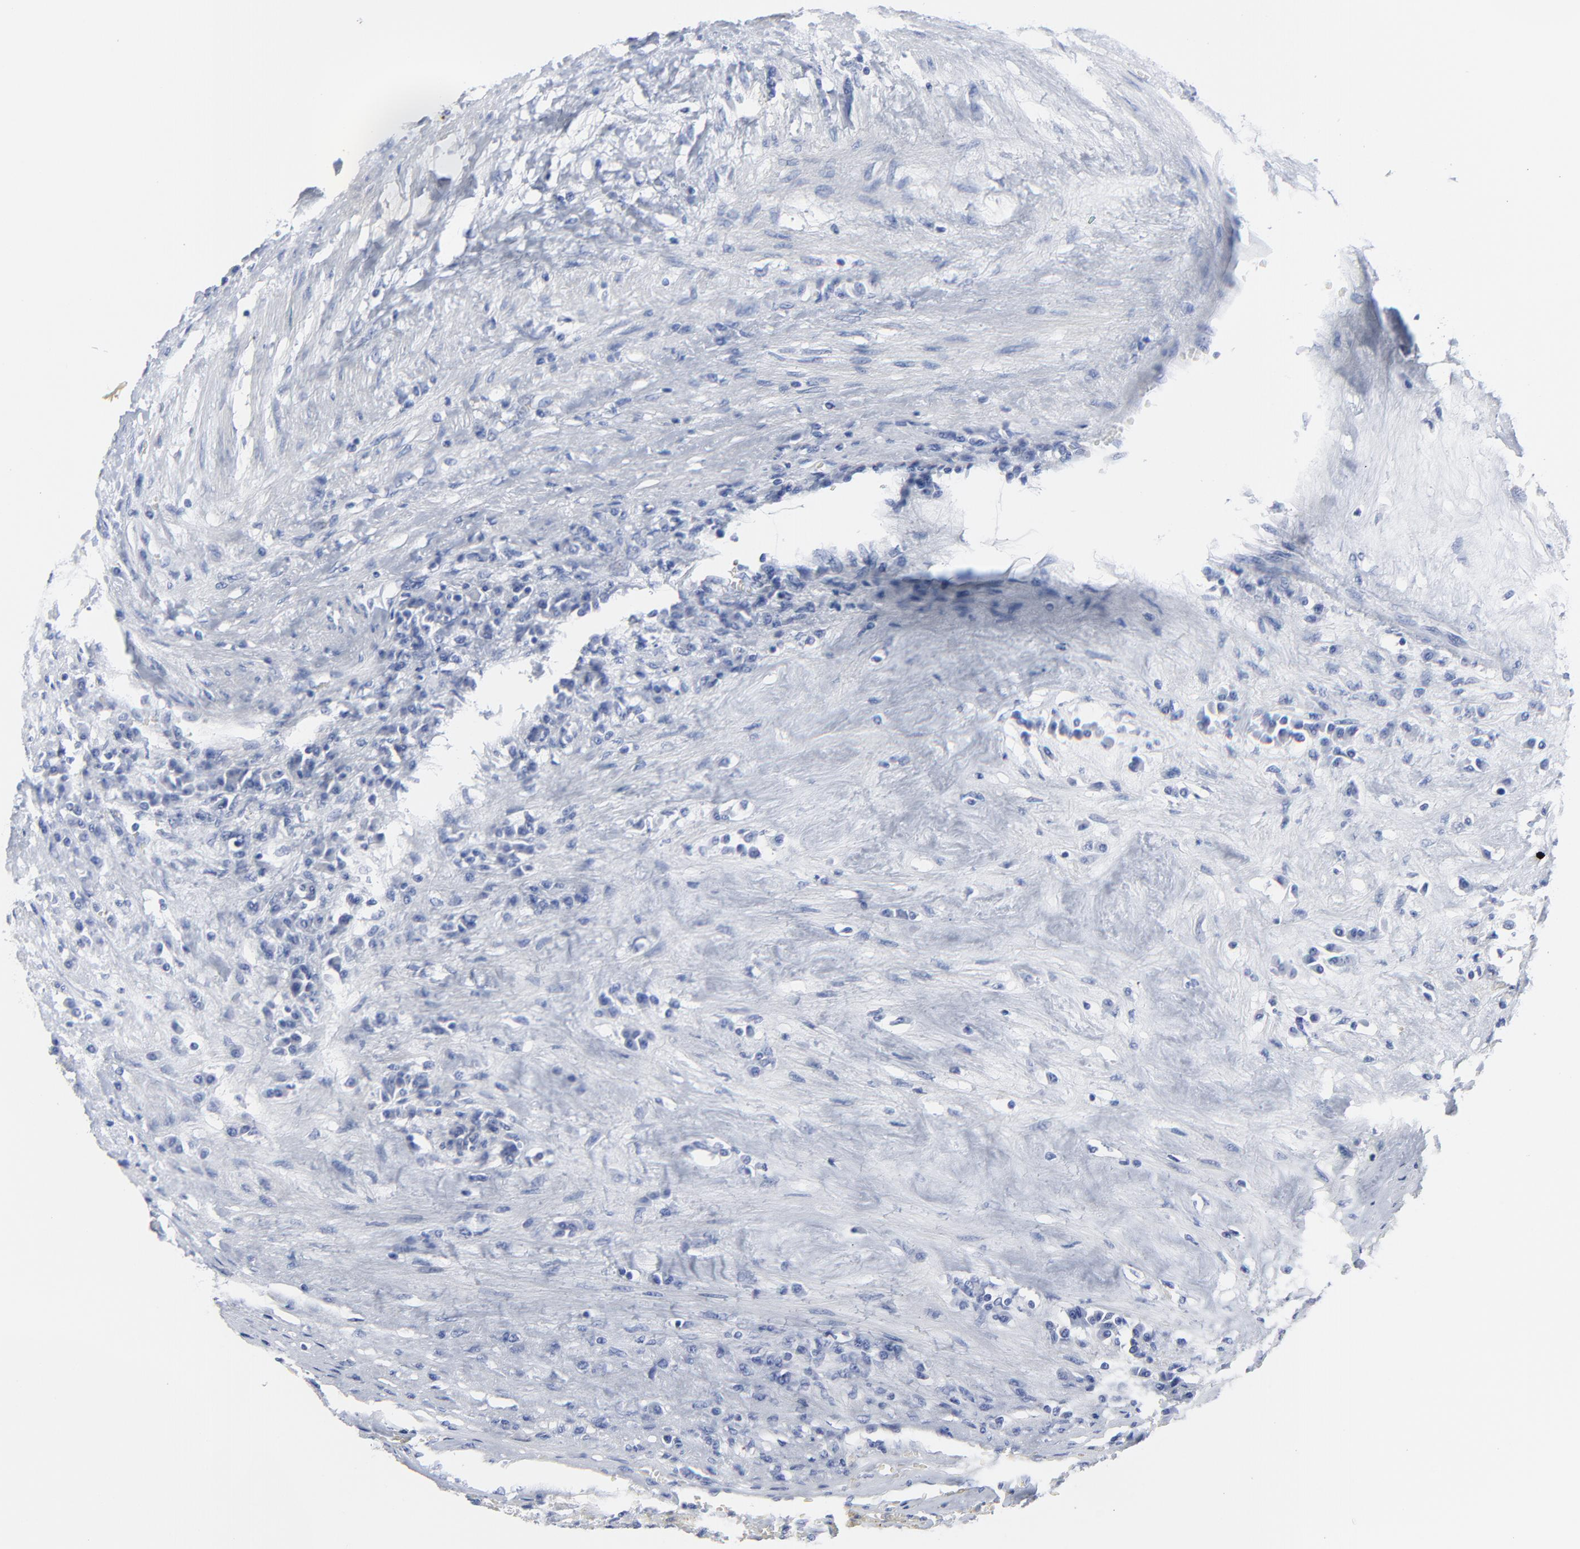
{"staining": {"intensity": "negative", "quantity": "none", "location": "none"}, "tissue": "renal cancer", "cell_type": "Tumor cells", "image_type": "cancer", "snomed": [{"axis": "morphology", "description": "Normal tissue, NOS"}, {"axis": "morphology", "description": "Adenocarcinoma, NOS"}, {"axis": "topography", "description": "Kidney"}], "caption": "Tumor cells are negative for brown protein staining in renal adenocarcinoma. (Stains: DAB (3,3'-diaminobenzidine) IHC with hematoxylin counter stain, Microscopy: brightfield microscopy at high magnification).", "gene": "STAT2", "patient": {"sex": "male", "age": 71}}